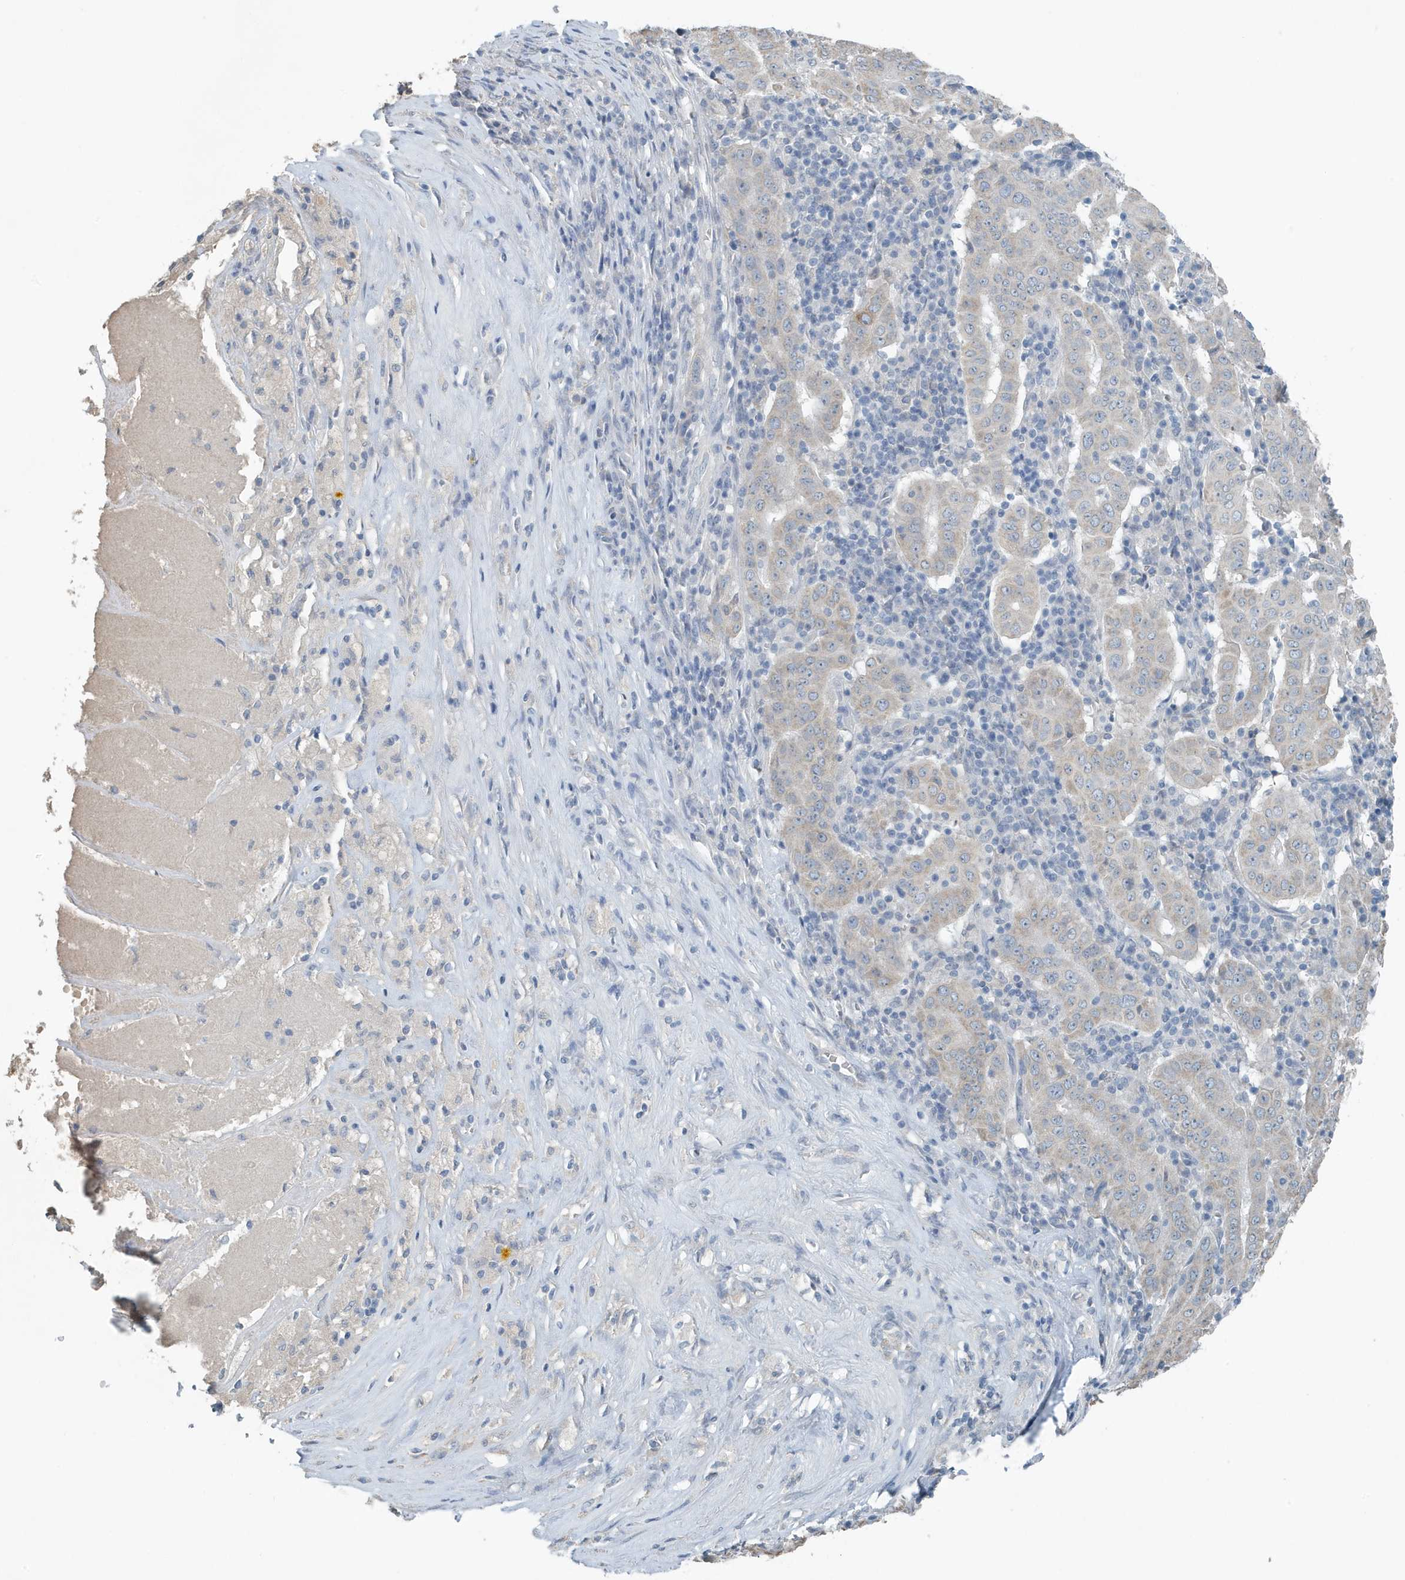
{"staining": {"intensity": "negative", "quantity": "none", "location": "none"}, "tissue": "pancreatic cancer", "cell_type": "Tumor cells", "image_type": "cancer", "snomed": [{"axis": "morphology", "description": "Adenocarcinoma, NOS"}, {"axis": "topography", "description": "Pancreas"}], "caption": "A high-resolution micrograph shows immunohistochemistry staining of pancreatic cancer (adenocarcinoma), which demonstrates no significant positivity in tumor cells.", "gene": "UGT2B4", "patient": {"sex": "male", "age": 63}}